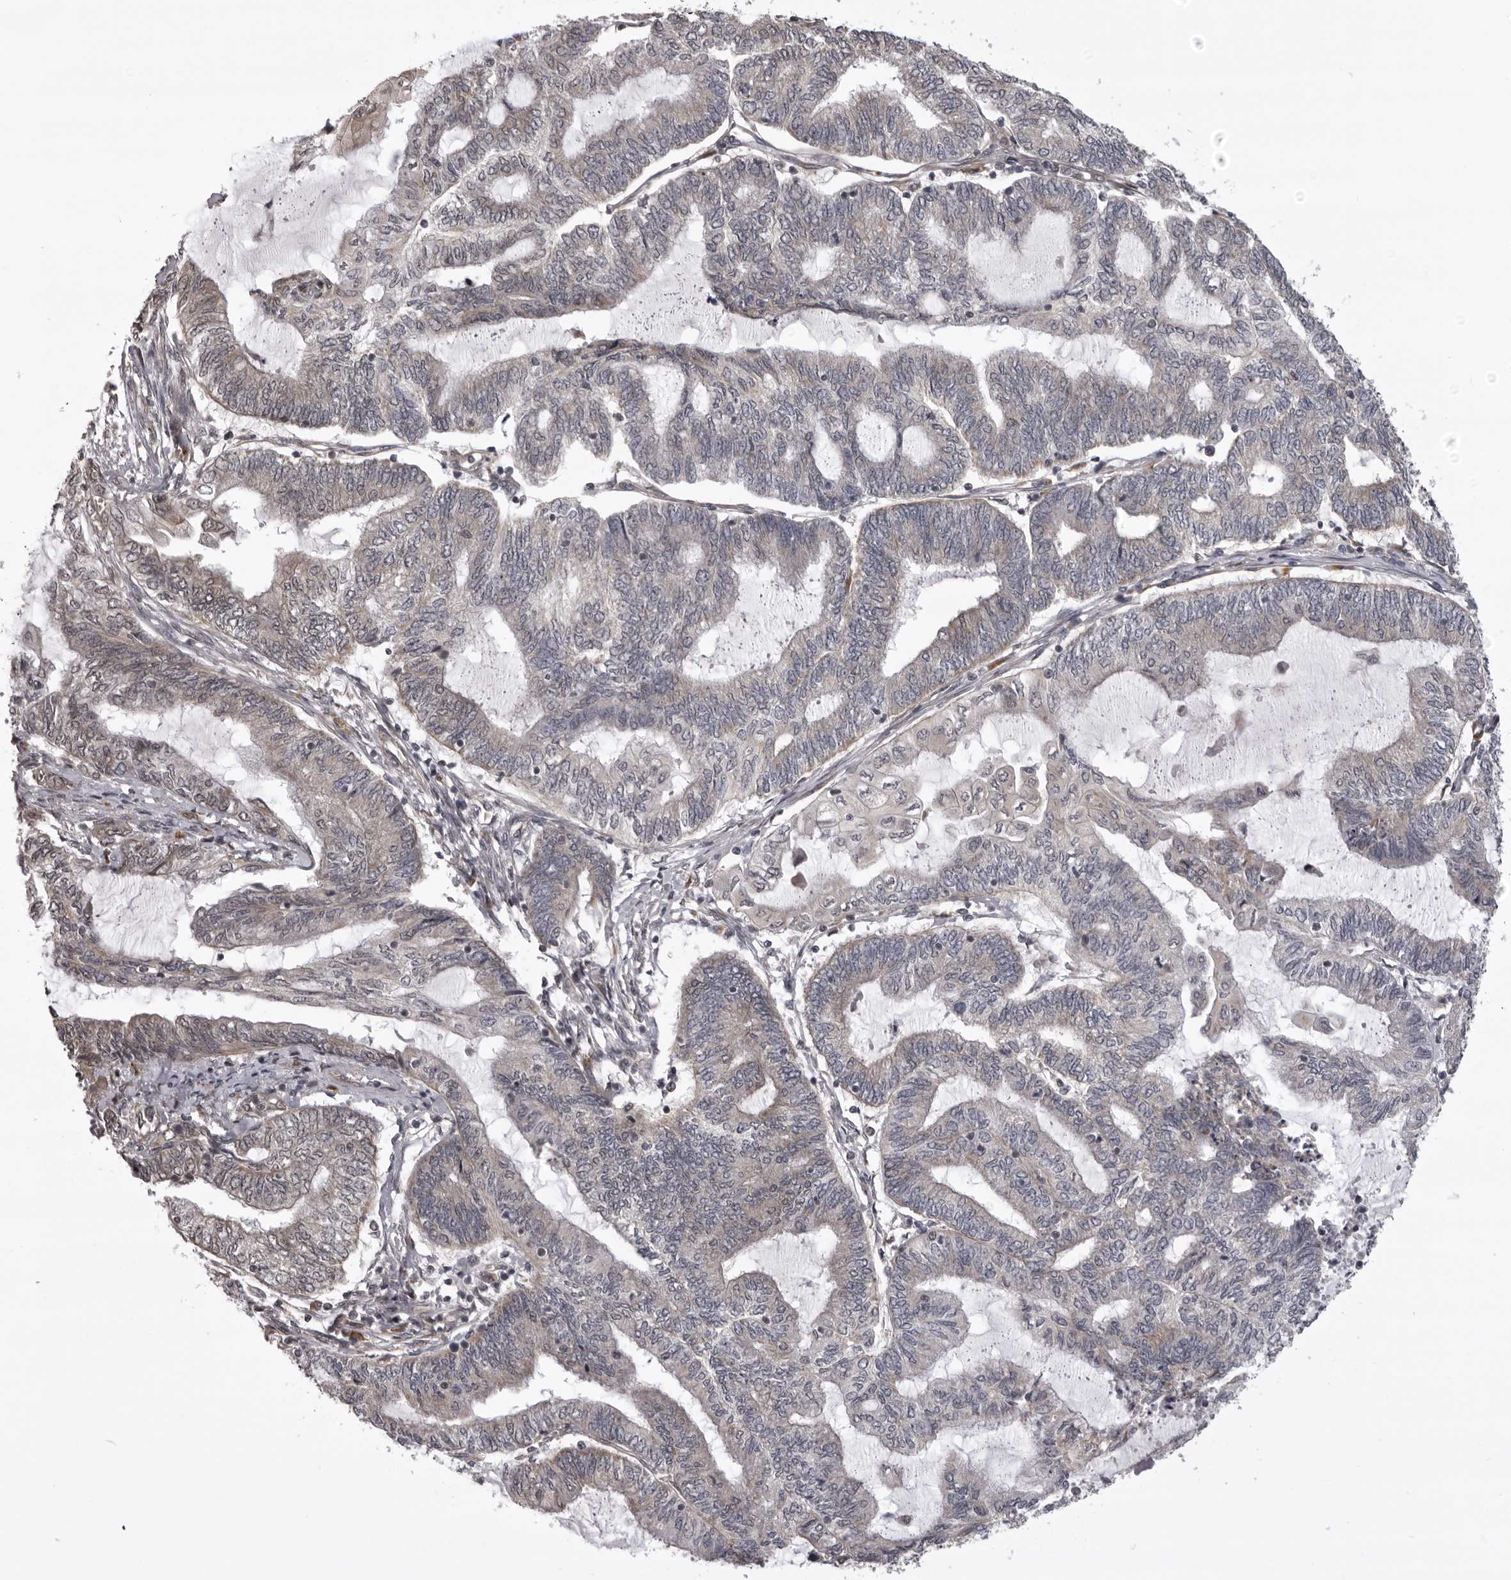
{"staining": {"intensity": "moderate", "quantity": "<25%", "location": "cytoplasmic/membranous"}, "tissue": "endometrial cancer", "cell_type": "Tumor cells", "image_type": "cancer", "snomed": [{"axis": "morphology", "description": "Adenocarcinoma, NOS"}, {"axis": "topography", "description": "Uterus"}, {"axis": "topography", "description": "Endometrium"}], "caption": "High-magnification brightfield microscopy of endometrial cancer (adenocarcinoma) stained with DAB (brown) and counterstained with hematoxylin (blue). tumor cells exhibit moderate cytoplasmic/membranous positivity is appreciated in about<25% of cells.", "gene": "C1orf109", "patient": {"sex": "female", "age": 70}}